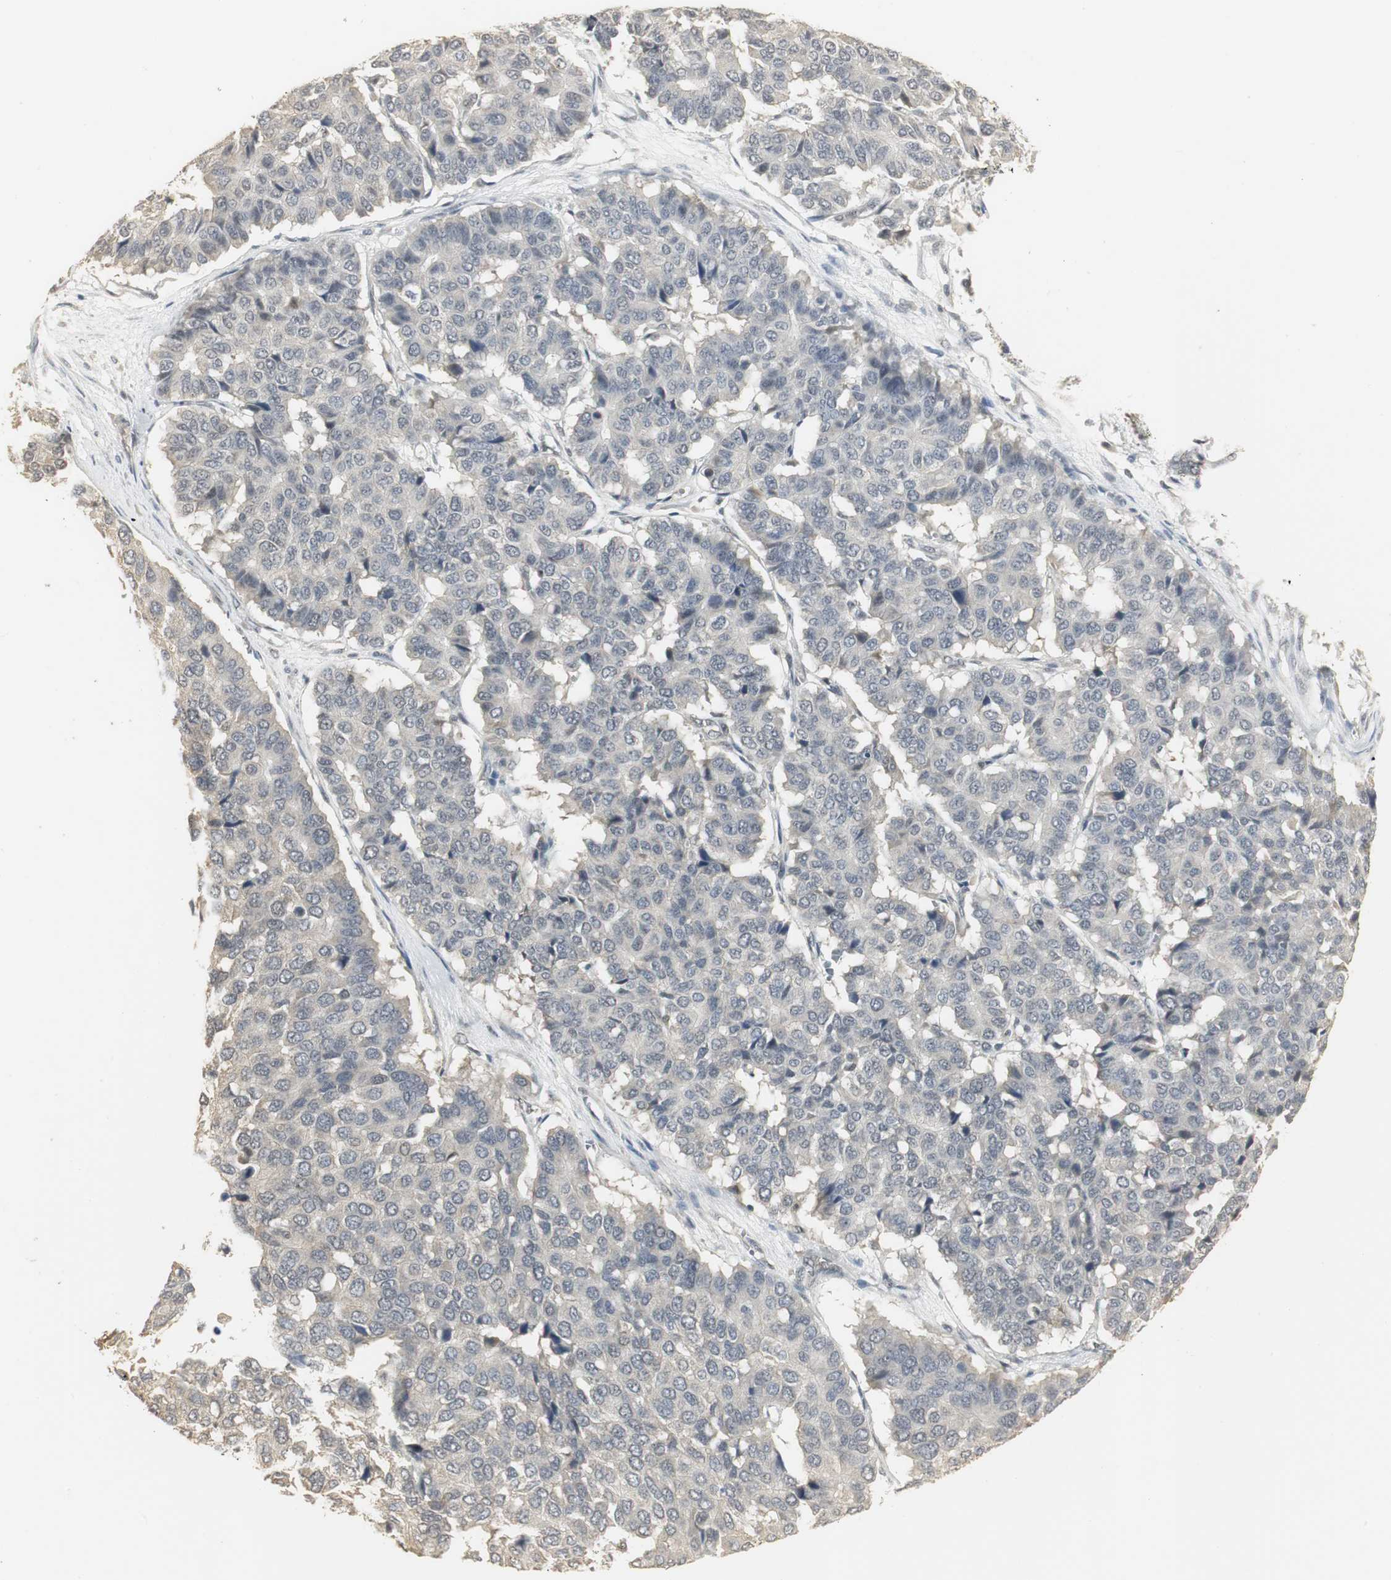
{"staining": {"intensity": "negative", "quantity": "none", "location": "none"}, "tissue": "pancreatic cancer", "cell_type": "Tumor cells", "image_type": "cancer", "snomed": [{"axis": "morphology", "description": "Adenocarcinoma, NOS"}, {"axis": "topography", "description": "Pancreas"}], "caption": "Adenocarcinoma (pancreatic) stained for a protein using immunohistochemistry reveals no positivity tumor cells.", "gene": "ELOA", "patient": {"sex": "male", "age": 50}}